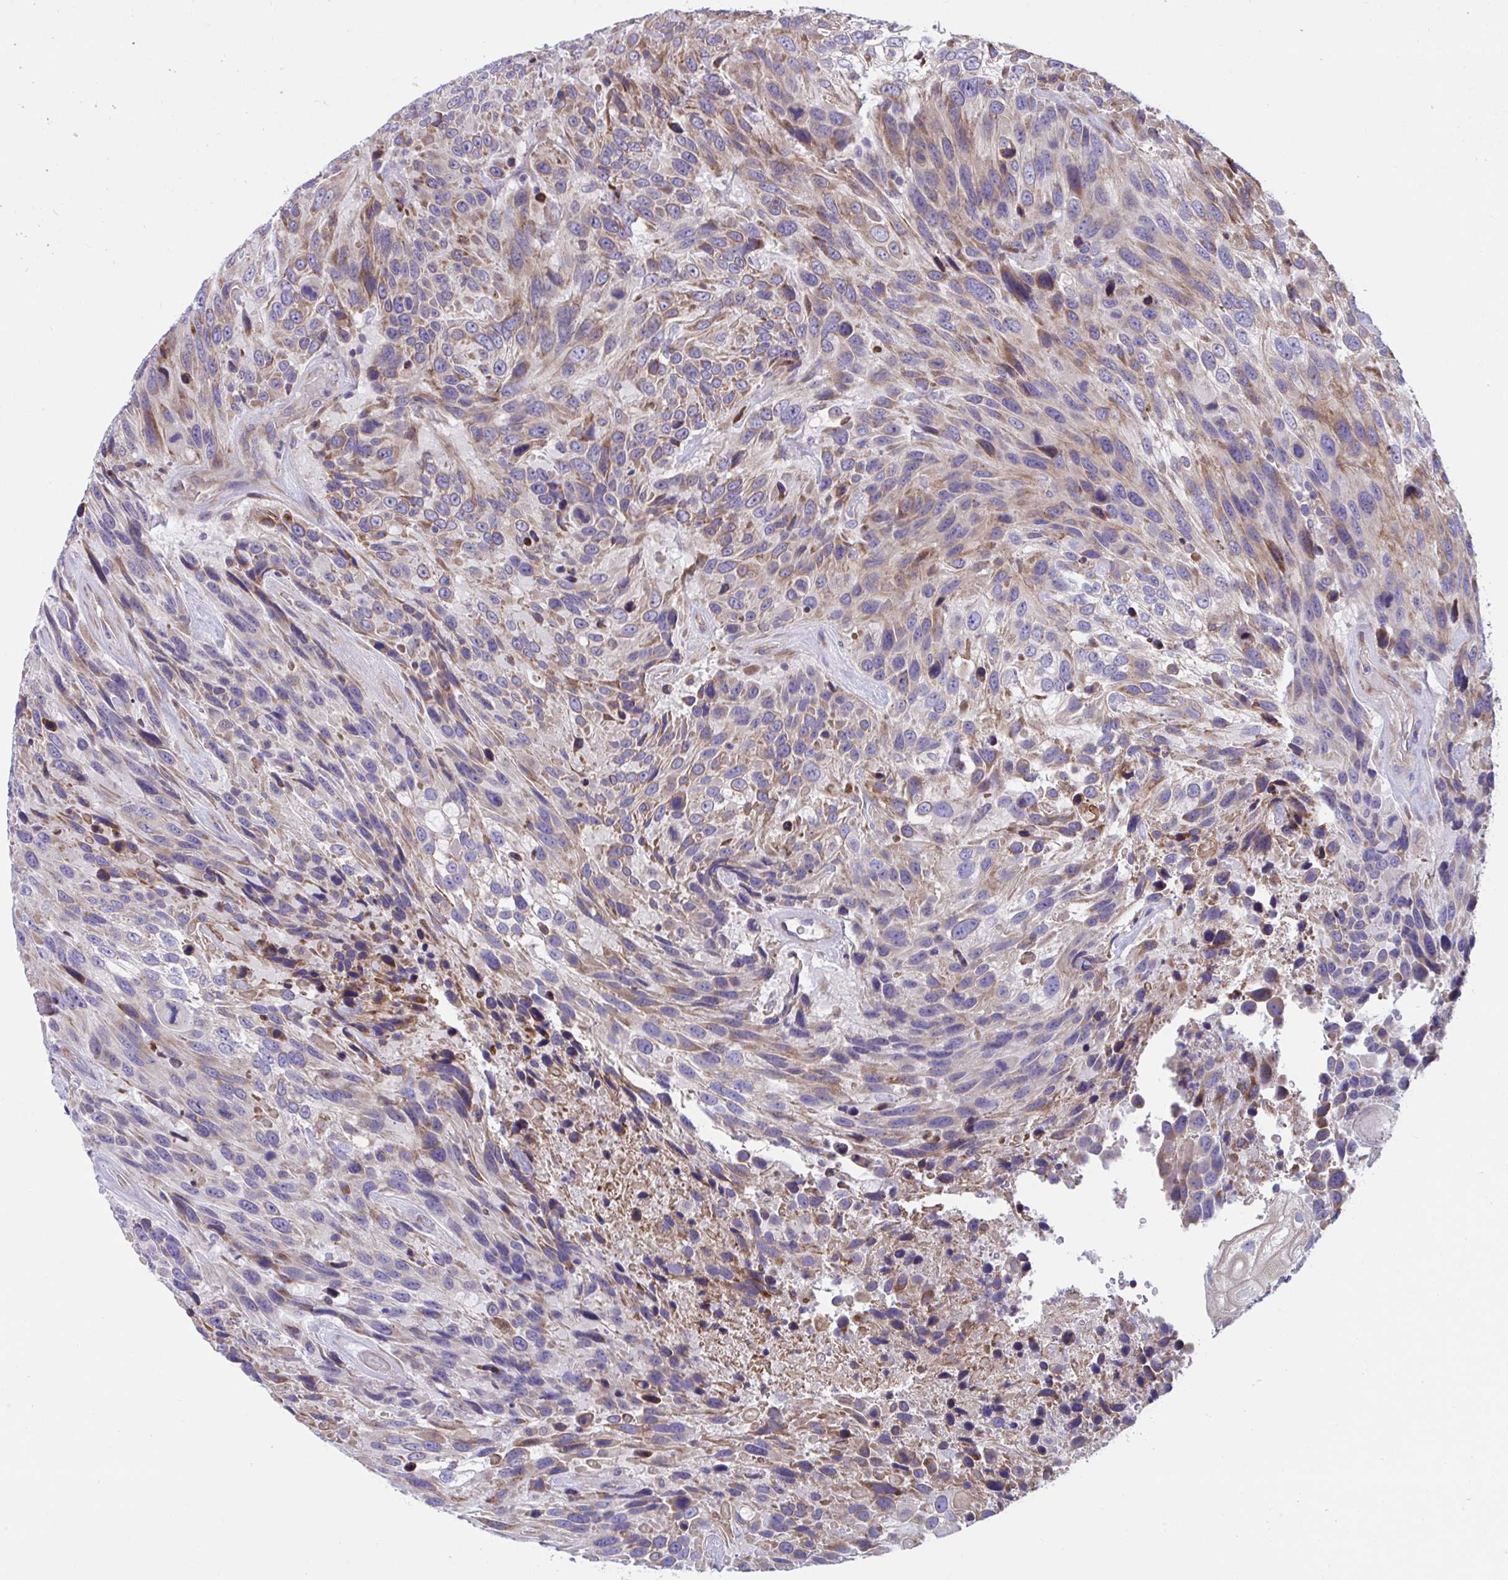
{"staining": {"intensity": "moderate", "quantity": "25%-75%", "location": "cytoplasmic/membranous"}, "tissue": "urothelial cancer", "cell_type": "Tumor cells", "image_type": "cancer", "snomed": [{"axis": "morphology", "description": "Urothelial carcinoma, High grade"}, {"axis": "topography", "description": "Urinary bladder"}], "caption": "Protein staining by immunohistochemistry reveals moderate cytoplasmic/membranous positivity in approximately 25%-75% of tumor cells in high-grade urothelial carcinoma. The staining was performed using DAB (3,3'-diaminobenzidine), with brown indicating positive protein expression. Nuclei are stained blue with hematoxylin.", "gene": "WBP1", "patient": {"sex": "female", "age": 70}}